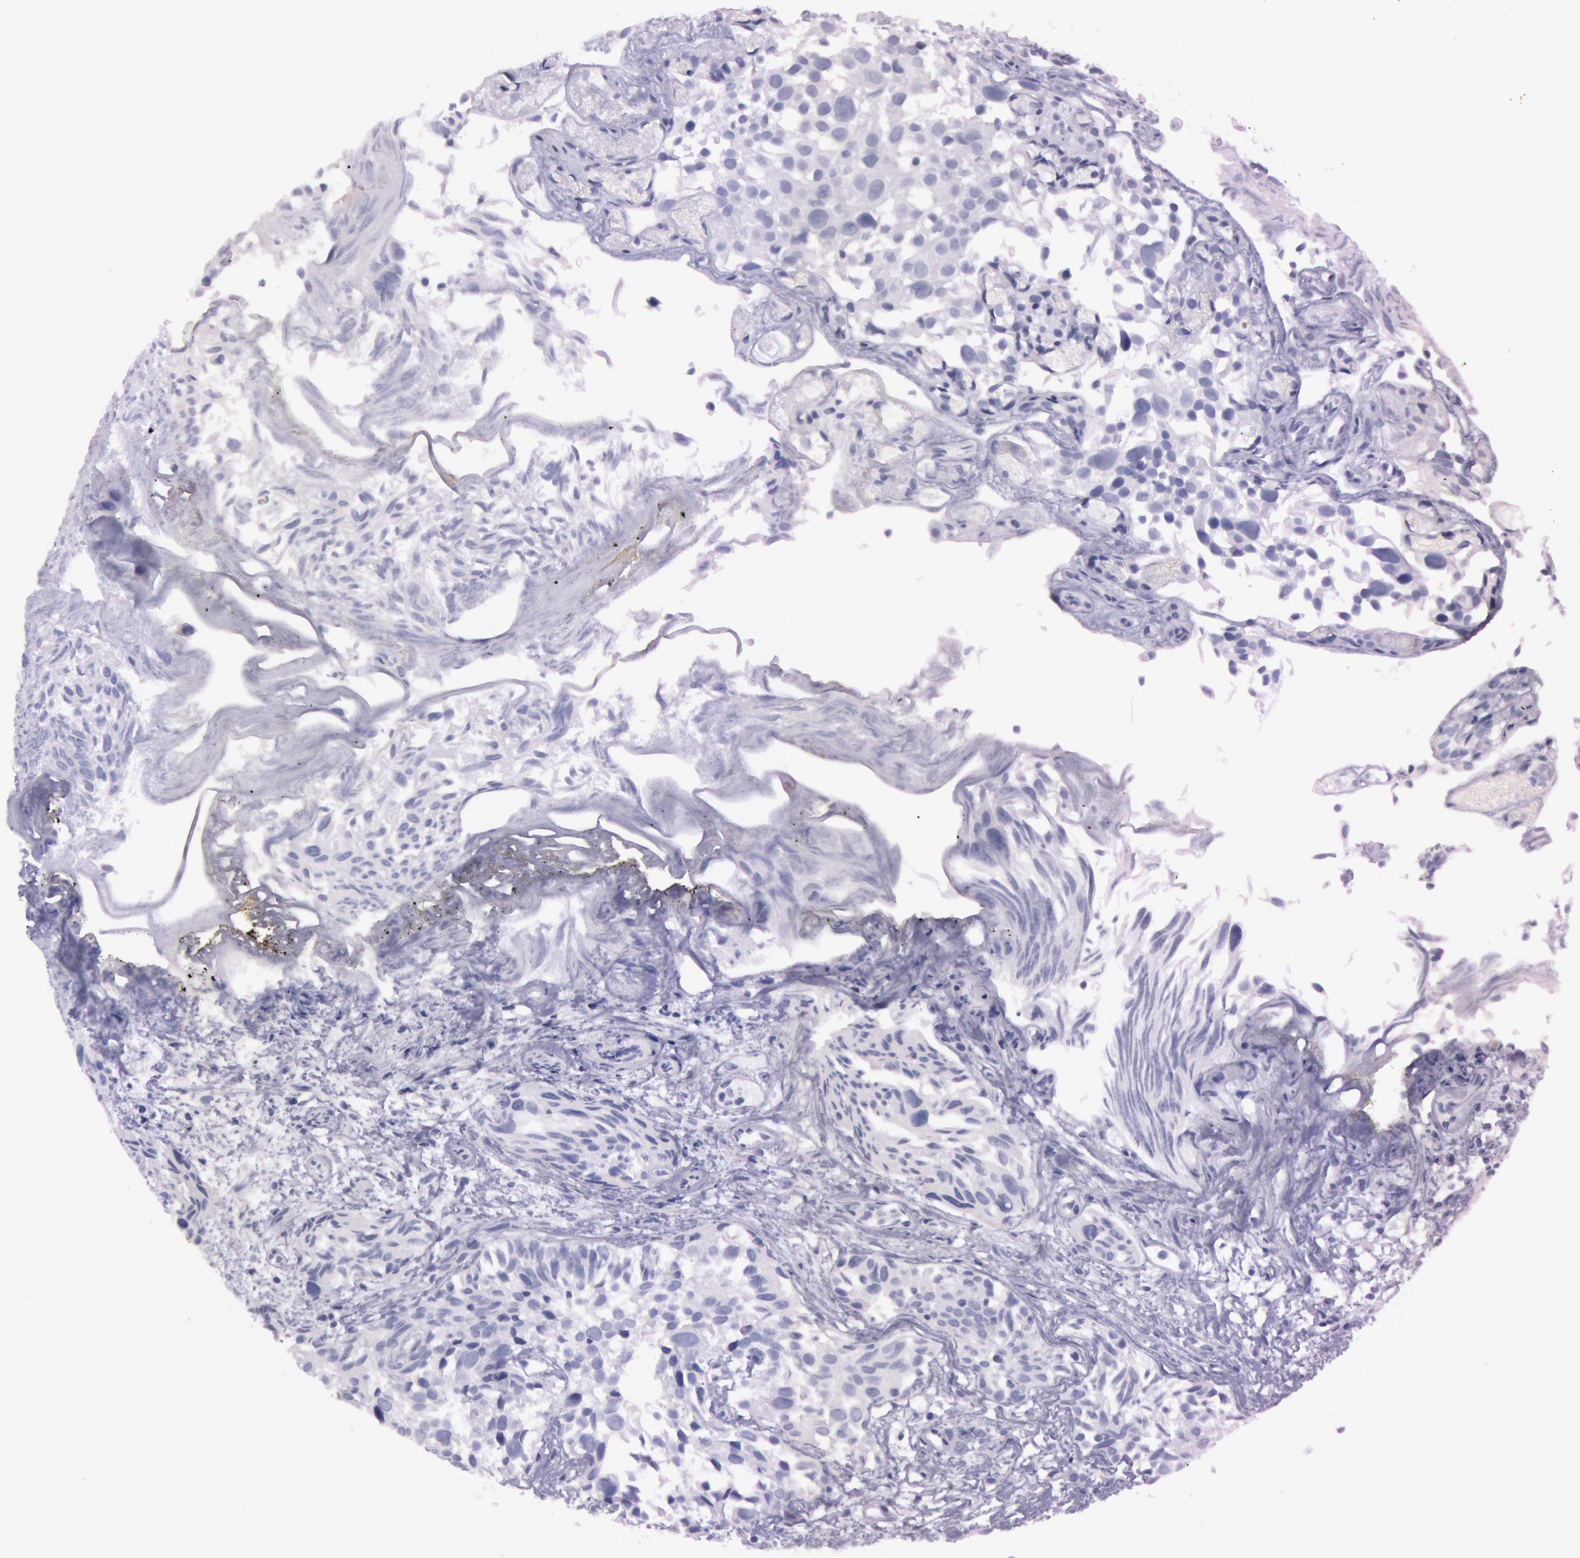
{"staining": {"intensity": "negative", "quantity": "none", "location": "none"}, "tissue": "urothelial cancer", "cell_type": "Tumor cells", "image_type": "cancer", "snomed": [{"axis": "morphology", "description": "Urothelial carcinoma, High grade"}, {"axis": "topography", "description": "Urinary bladder"}], "caption": "Immunohistochemistry (IHC) image of neoplastic tissue: urothelial carcinoma (high-grade) stained with DAB (3,3'-diaminobenzidine) shows no significant protein staining in tumor cells. (DAB (3,3'-diaminobenzidine) IHC, high magnification).", "gene": "S100A7", "patient": {"sex": "female", "age": 78}}